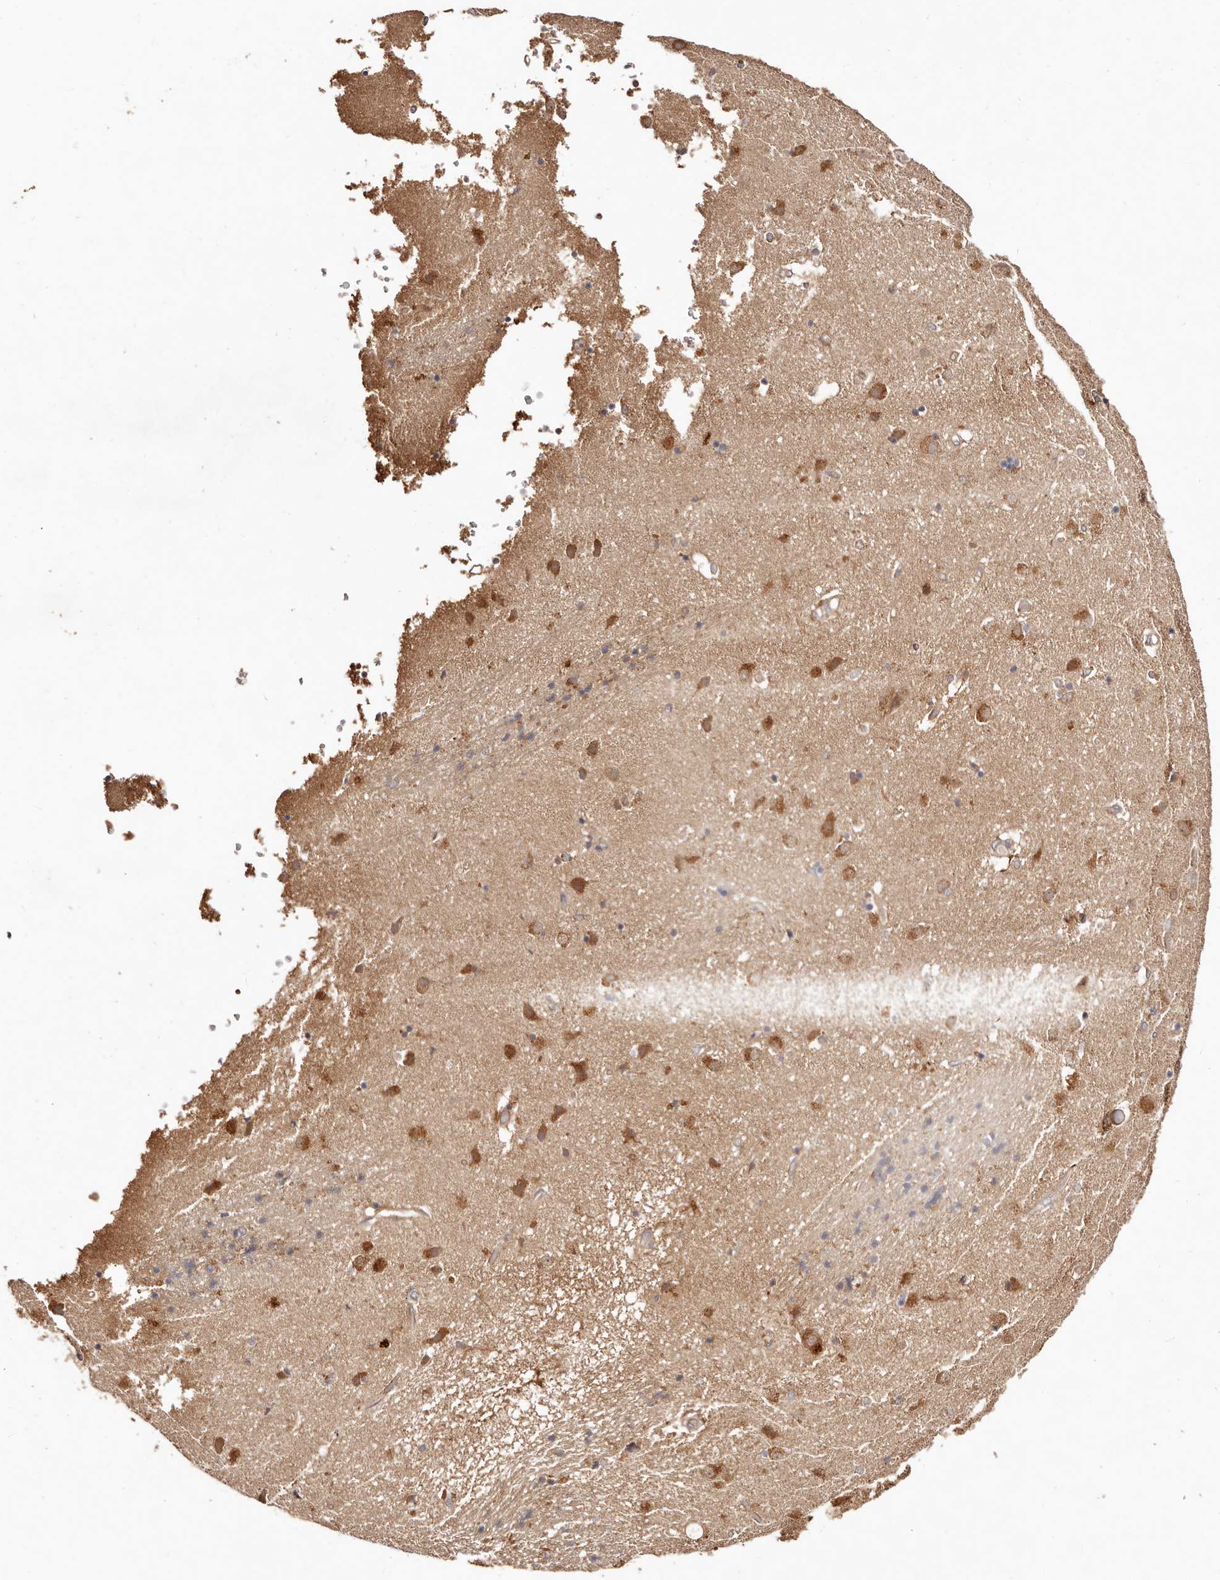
{"staining": {"intensity": "moderate", "quantity": "<25%", "location": "cytoplasmic/membranous"}, "tissue": "caudate", "cell_type": "Glial cells", "image_type": "normal", "snomed": [{"axis": "morphology", "description": "Normal tissue, NOS"}, {"axis": "topography", "description": "Lateral ventricle wall"}], "caption": "Immunohistochemistry (IHC) (DAB) staining of unremarkable caudate displays moderate cytoplasmic/membranous protein positivity in about <25% of glial cells. Using DAB (brown) and hematoxylin (blue) stains, captured at high magnification using brightfield microscopy.", "gene": "MAPK1", "patient": {"sex": "male", "age": 70}}